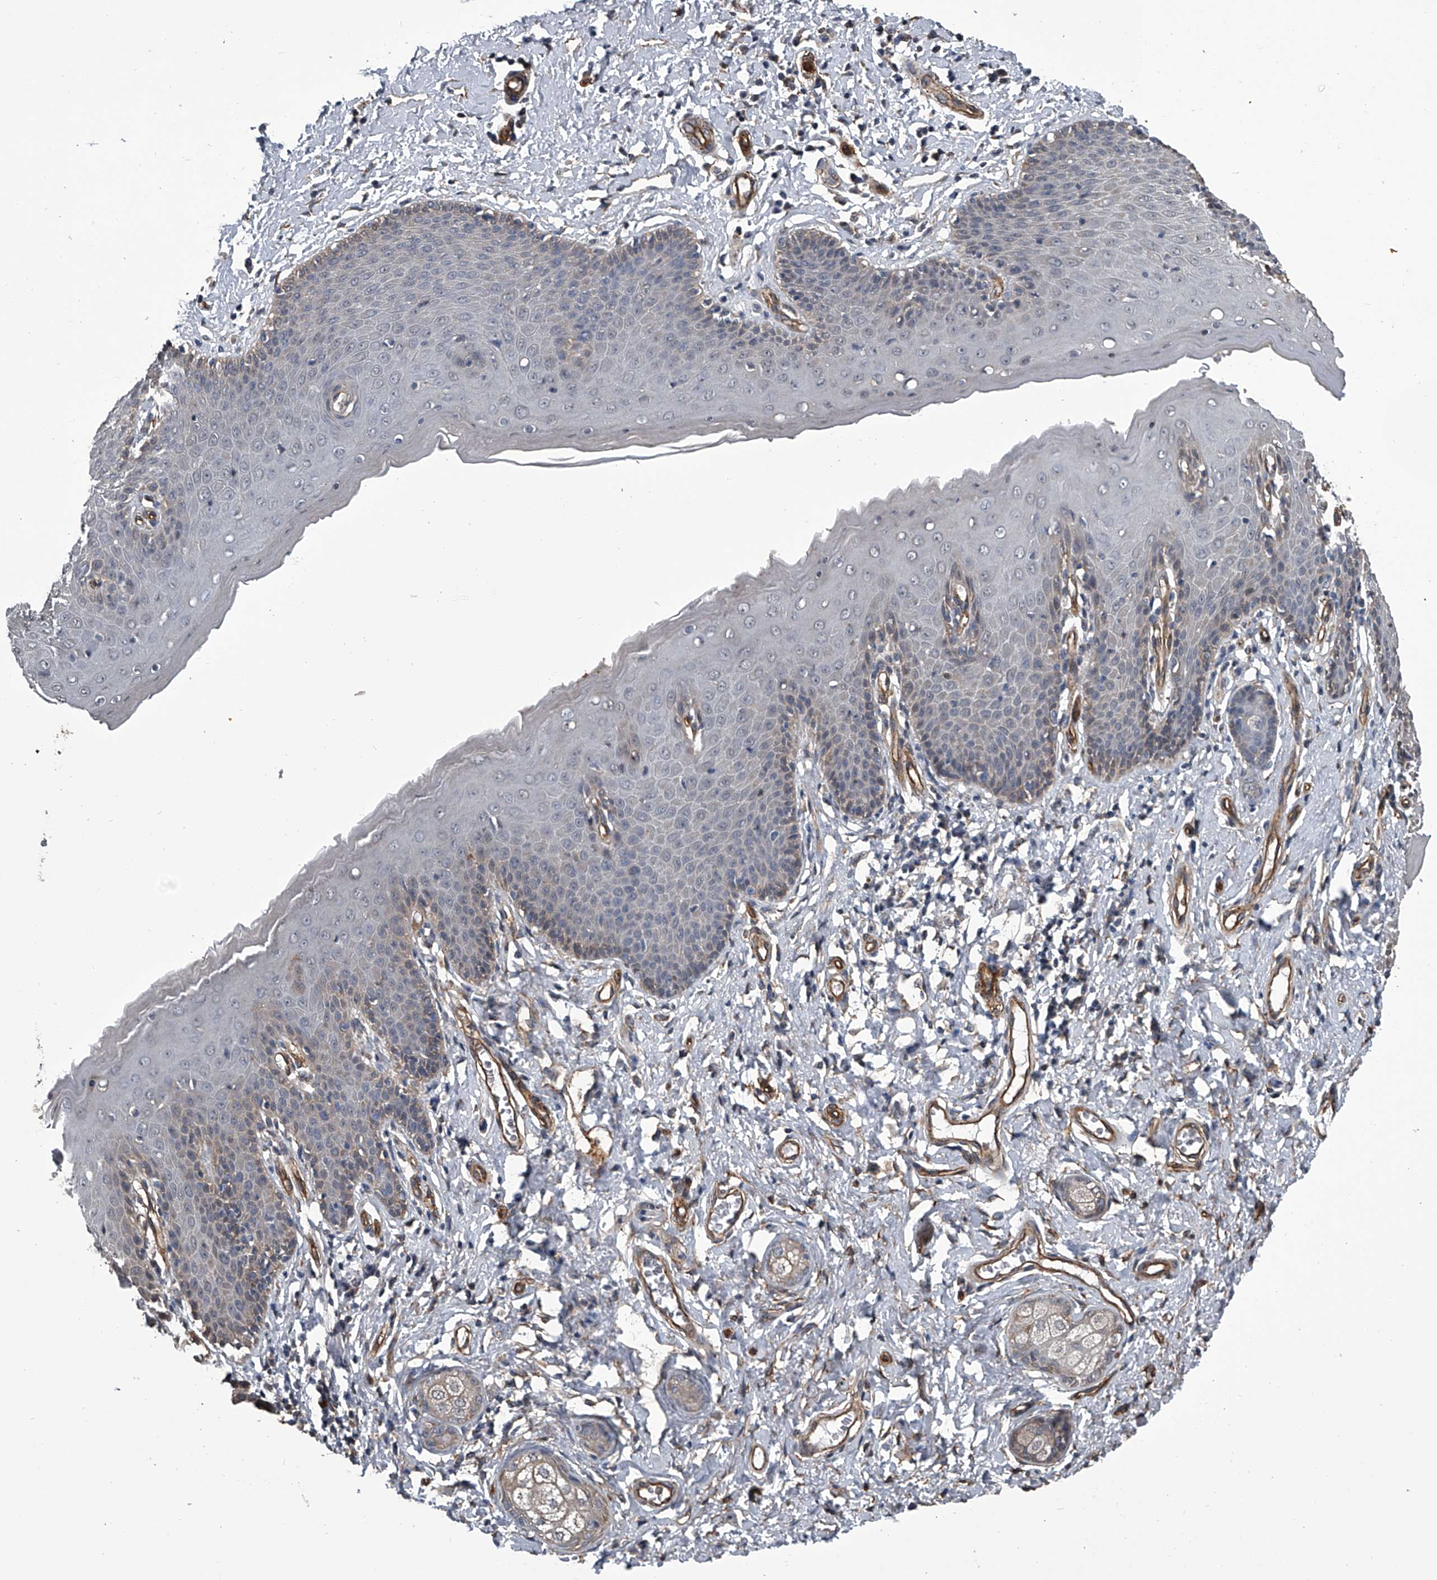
{"staining": {"intensity": "moderate", "quantity": "<25%", "location": "cytoplasmic/membranous"}, "tissue": "skin", "cell_type": "Epidermal cells", "image_type": "normal", "snomed": [{"axis": "morphology", "description": "Normal tissue, NOS"}, {"axis": "topography", "description": "Vulva"}], "caption": "This photomicrograph shows IHC staining of benign human skin, with low moderate cytoplasmic/membranous expression in approximately <25% of epidermal cells.", "gene": "LDLRAD2", "patient": {"sex": "female", "age": 66}}